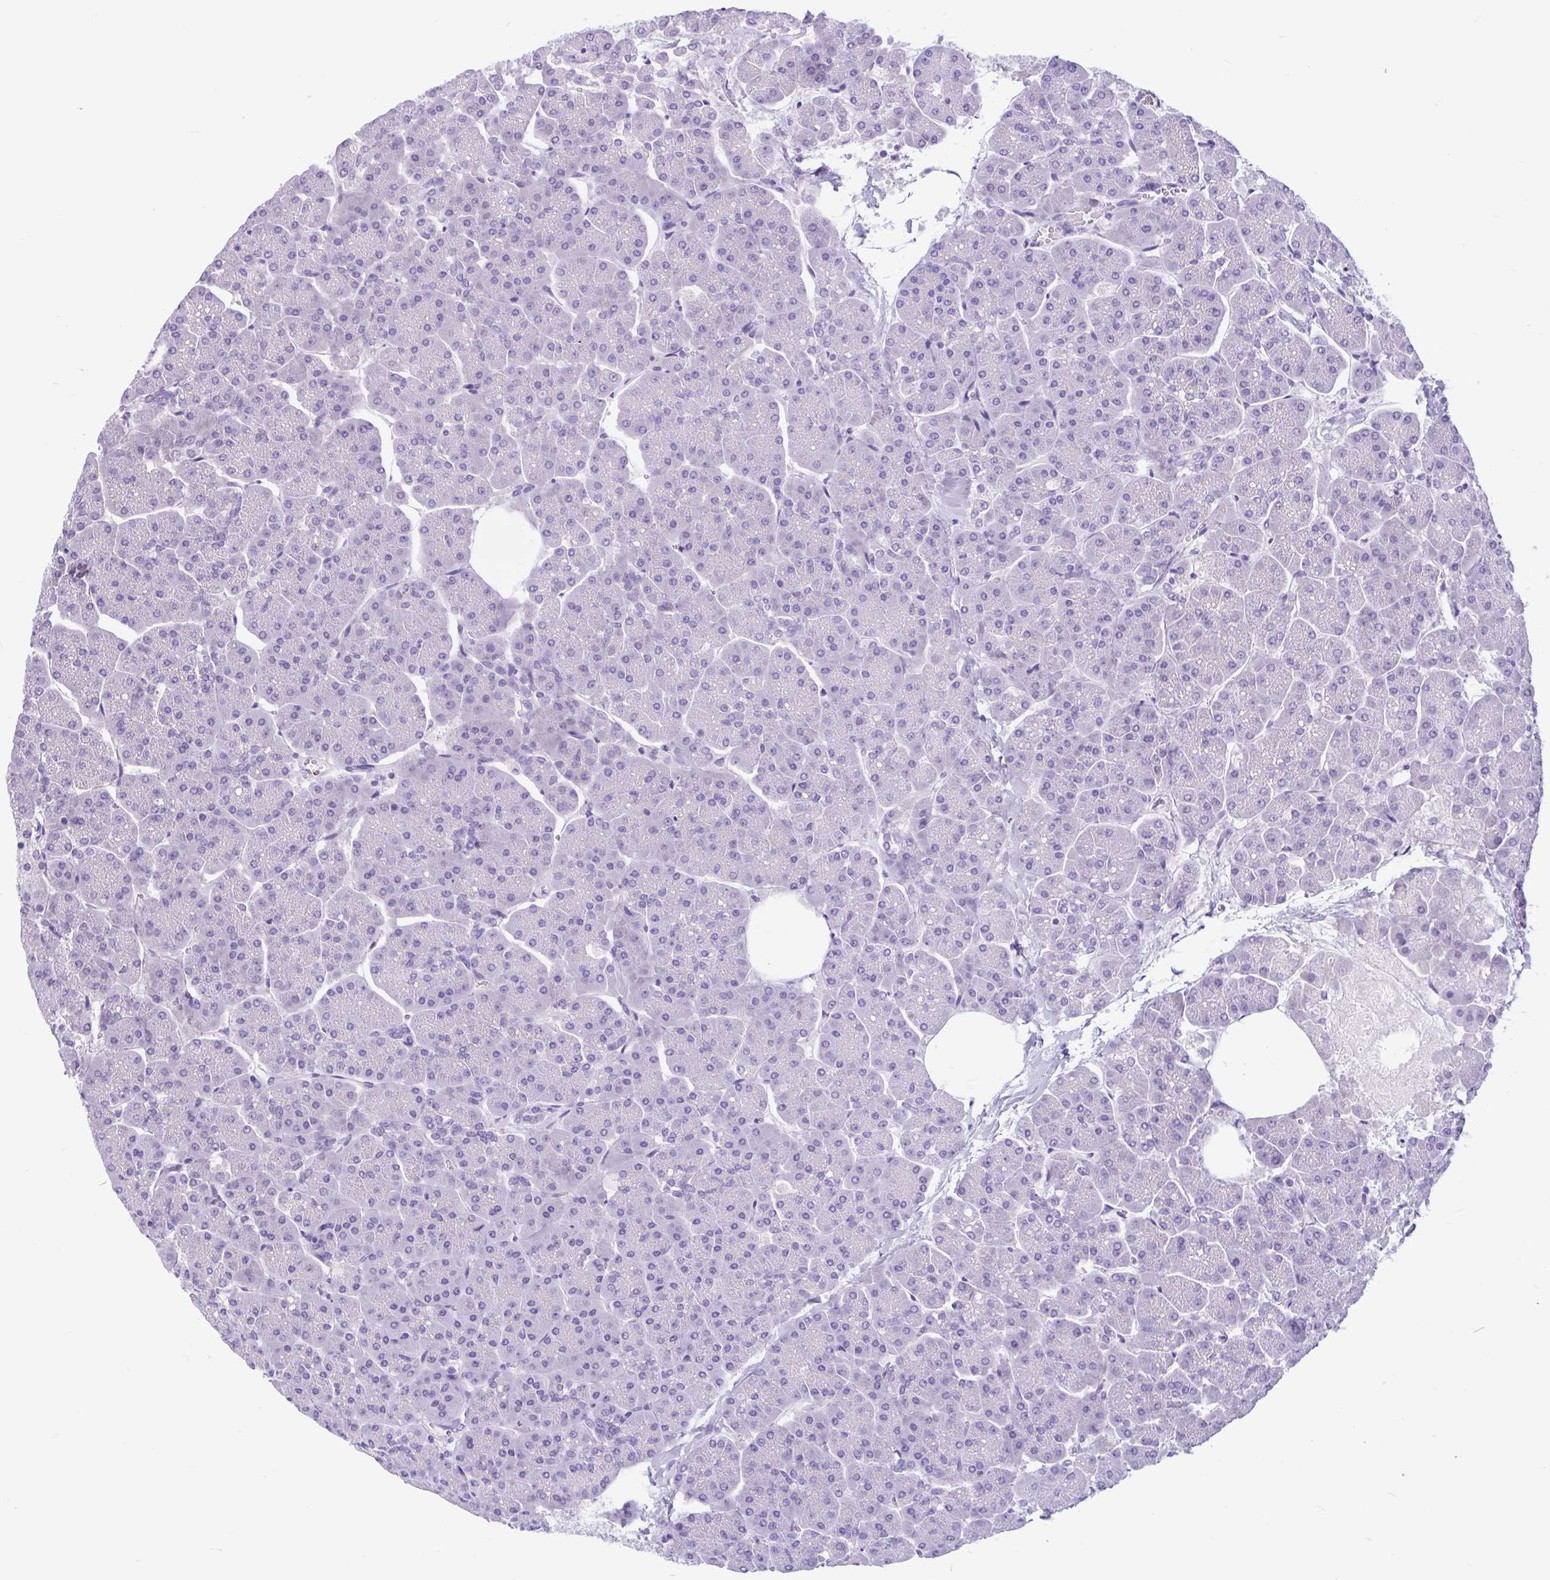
{"staining": {"intensity": "negative", "quantity": "none", "location": "none"}, "tissue": "pancreas", "cell_type": "Exocrine glandular cells", "image_type": "normal", "snomed": [{"axis": "morphology", "description": "Normal tissue, NOS"}, {"axis": "topography", "description": "Pancreas"}, {"axis": "topography", "description": "Peripheral nerve tissue"}], "caption": "High magnification brightfield microscopy of unremarkable pancreas stained with DAB (3,3'-diaminobenzidine) (brown) and counterstained with hematoxylin (blue): exocrine glandular cells show no significant staining.", "gene": "ENSG00000274792", "patient": {"sex": "male", "age": 54}}